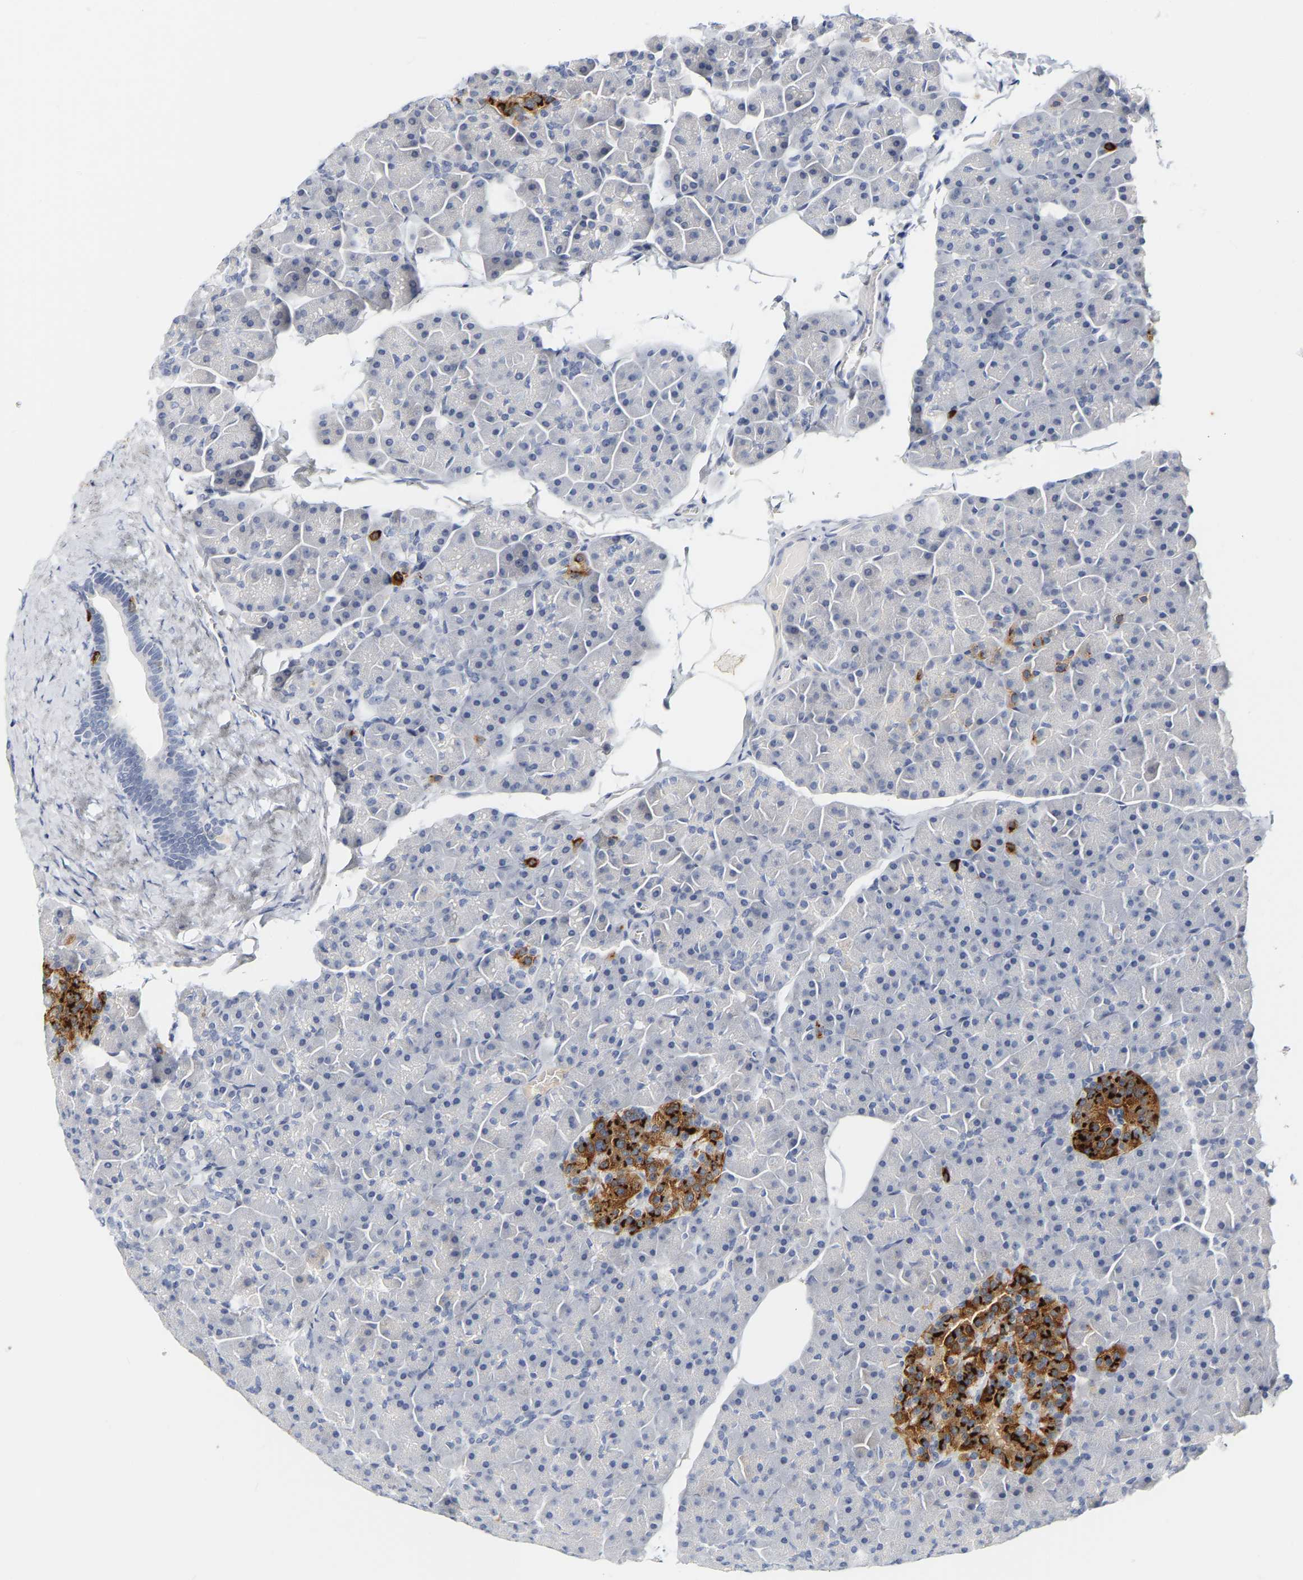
{"staining": {"intensity": "negative", "quantity": "none", "location": "none"}, "tissue": "pancreas", "cell_type": "Exocrine glandular cells", "image_type": "normal", "snomed": [{"axis": "morphology", "description": "Normal tissue, NOS"}, {"axis": "topography", "description": "Pancreas"}], "caption": "Exocrine glandular cells show no significant protein expression in unremarkable pancreas. (Immunohistochemistry, brightfield microscopy, high magnification).", "gene": "GNAS", "patient": {"sex": "male", "age": 35}}